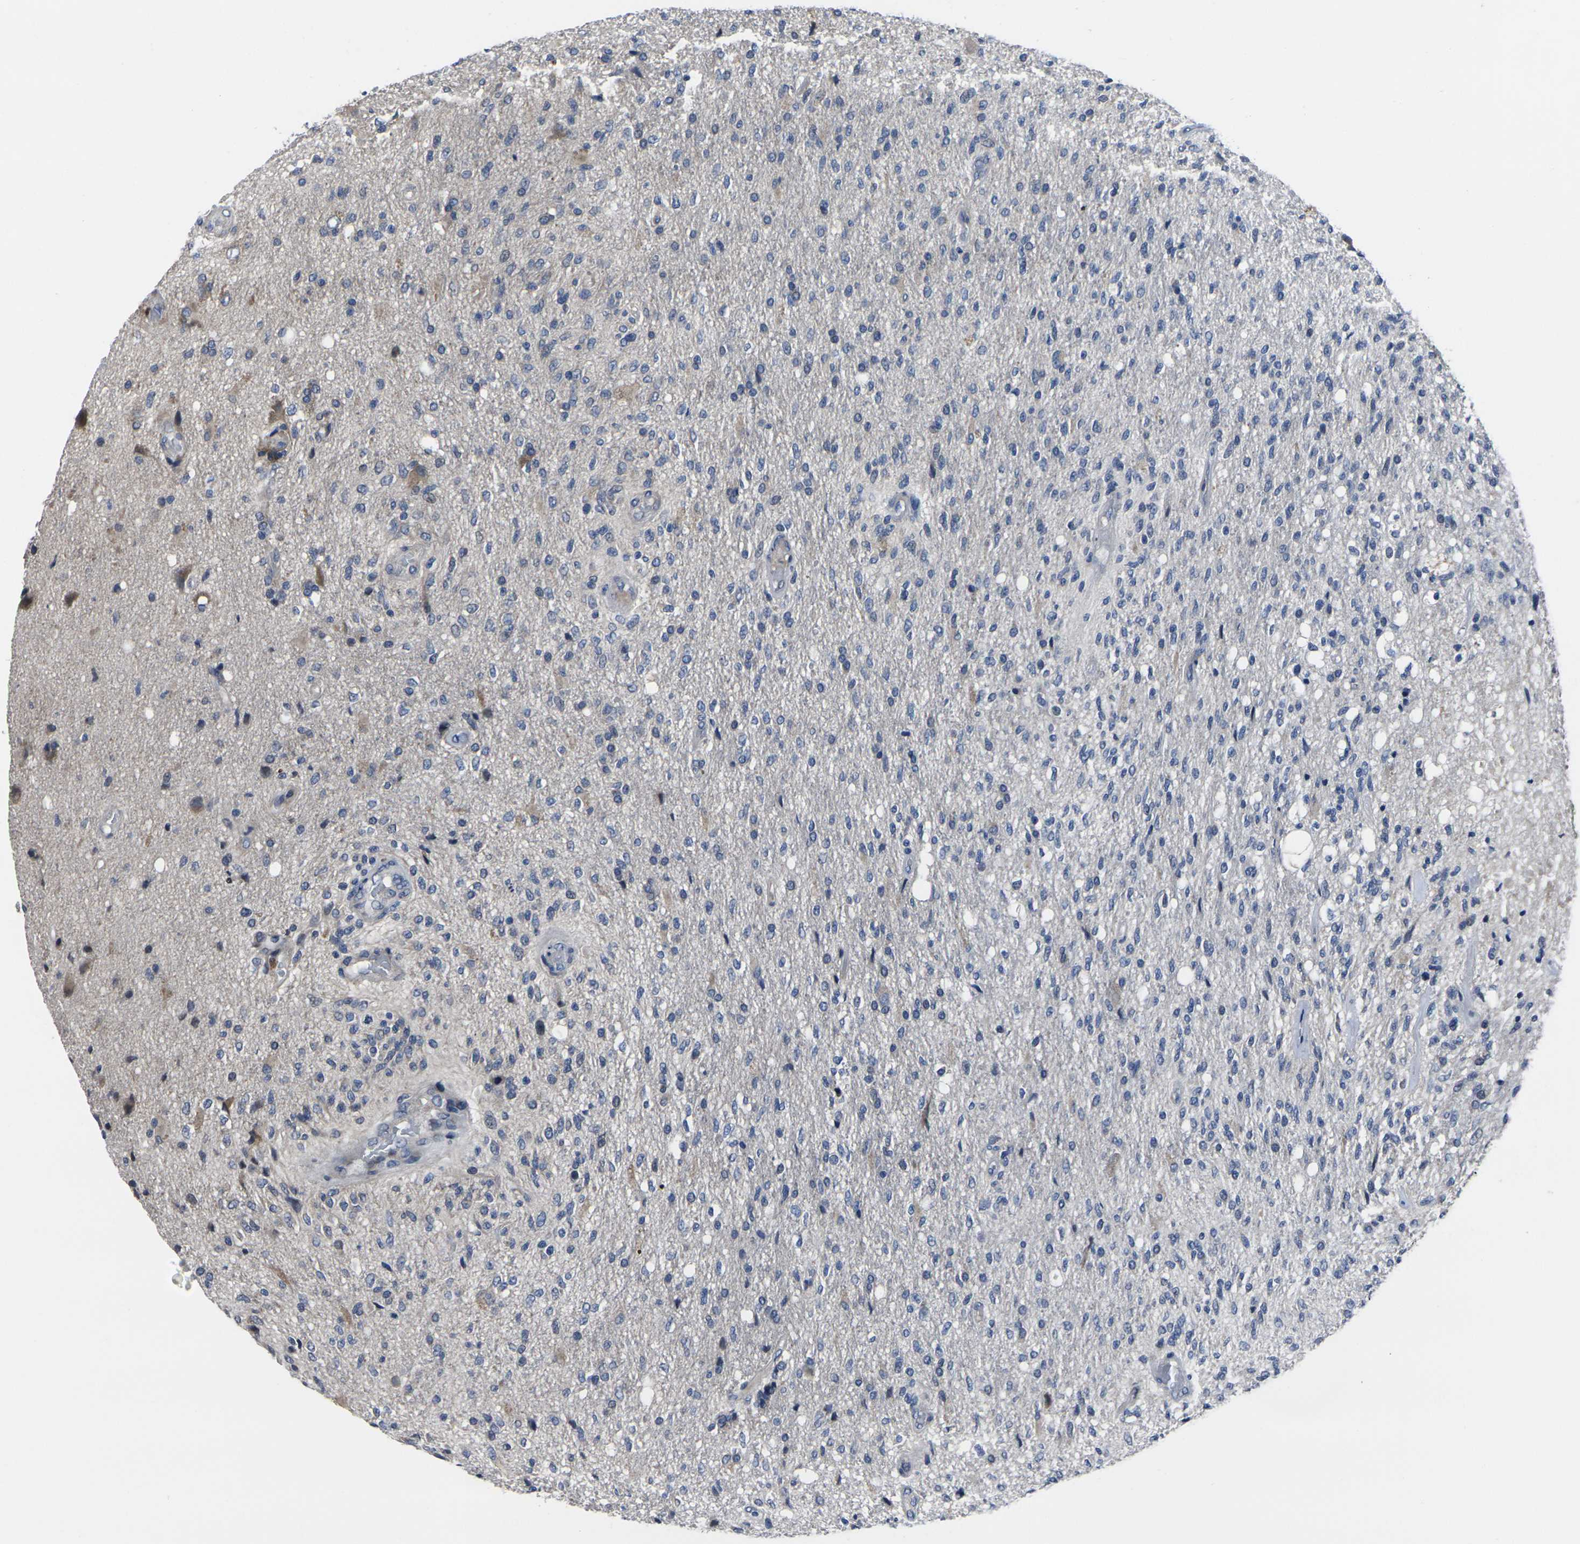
{"staining": {"intensity": "negative", "quantity": "none", "location": "none"}, "tissue": "glioma", "cell_type": "Tumor cells", "image_type": "cancer", "snomed": [{"axis": "morphology", "description": "Normal tissue, NOS"}, {"axis": "morphology", "description": "Glioma, malignant, High grade"}, {"axis": "topography", "description": "Cerebral cortex"}], "caption": "Immunohistochemistry micrograph of neoplastic tissue: malignant high-grade glioma stained with DAB displays no significant protein positivity in tumor cells.", "gene": "CYP2C8", "patient": {"sex": "male", "age": 77}}